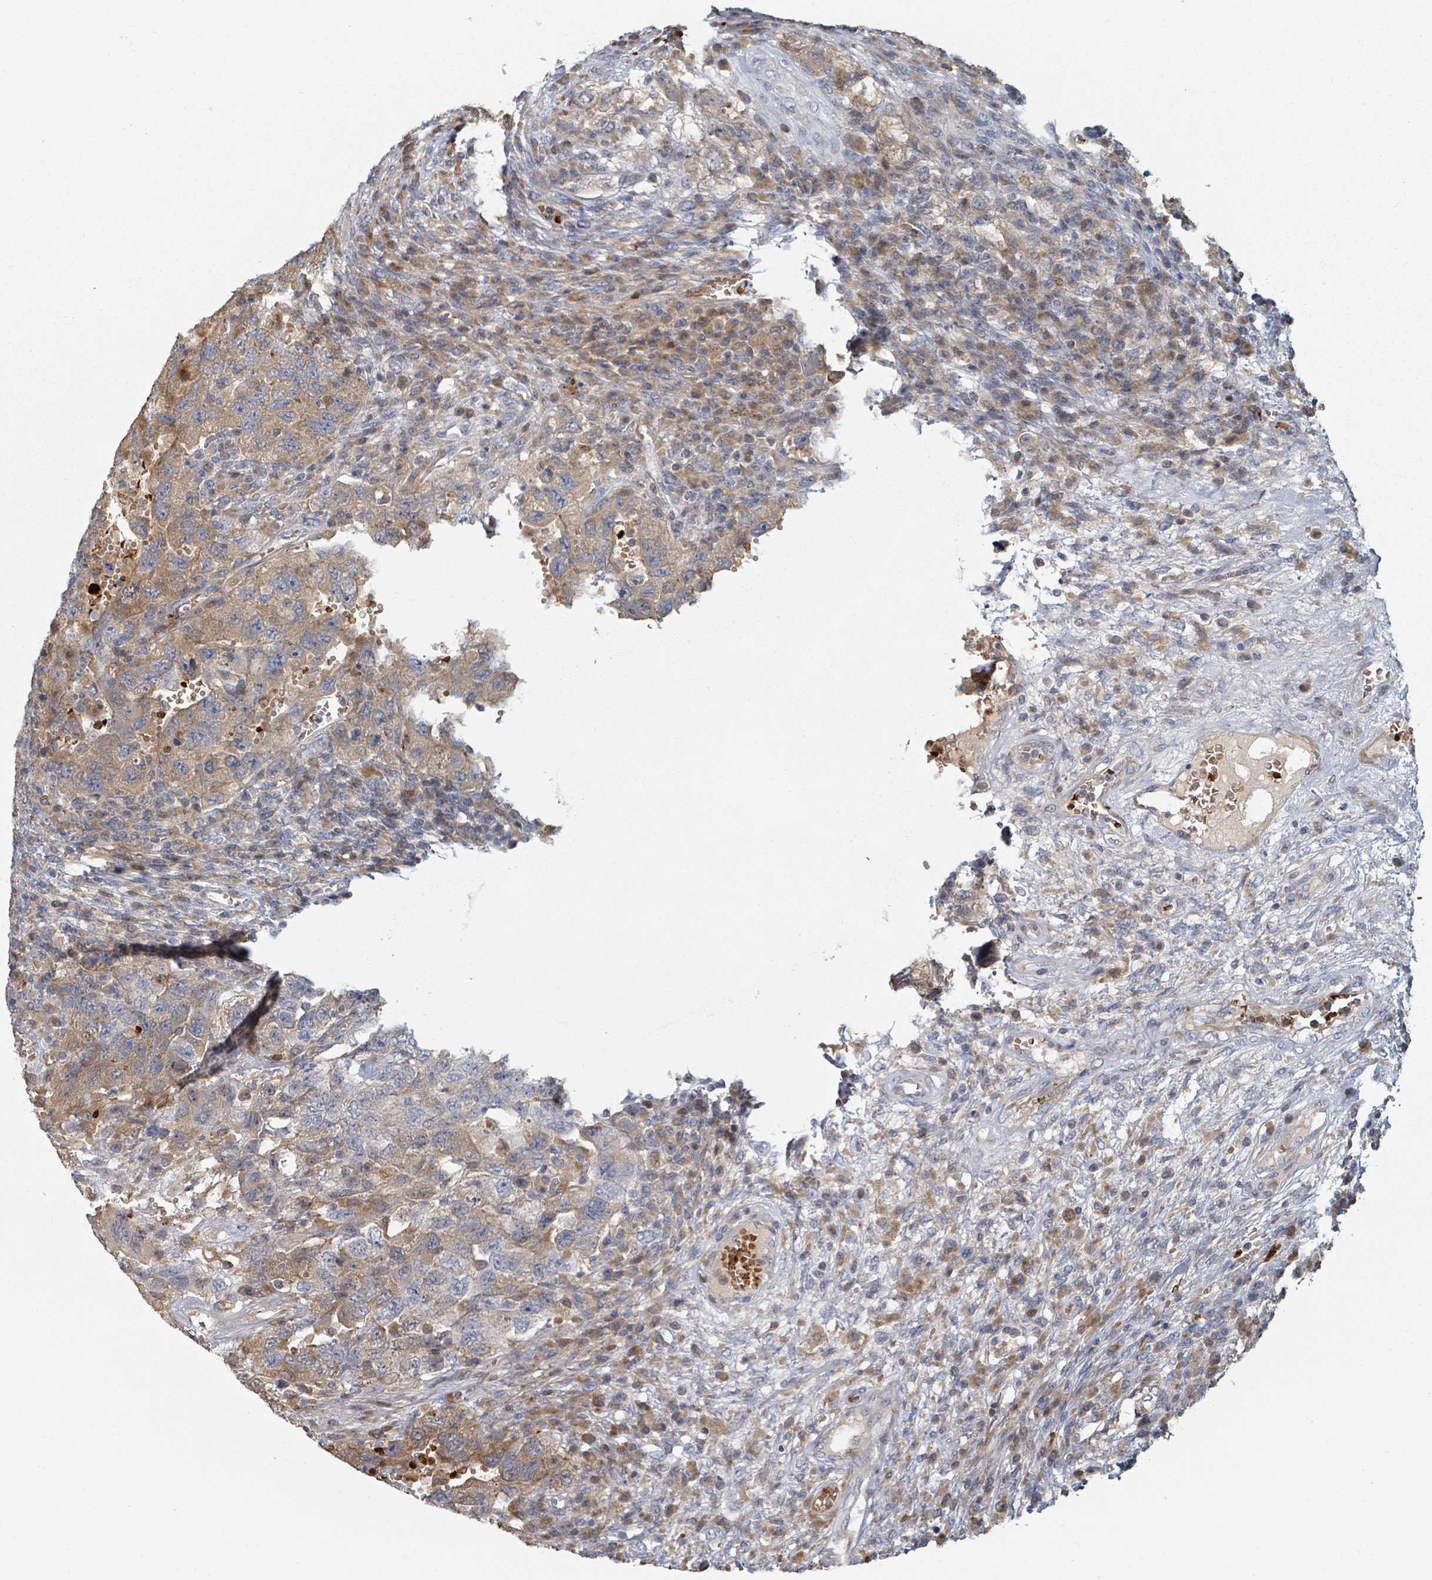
{"staining": {"intensity": "weak", "quantity": "25%-75%", "location": "cytoplasmic/membranous"}, "tissue": "testis cancer", "cell_type": "Tumor cells", "image_type": "cancer", "snomed": [{"axis": "morphology", "description": "Carcinoma, Embryonal, NOS"}, {"axis": "topography", "description": "Testis"}], "caption": "Tumor cells reveal low levels of weak cytoplasmic/membranous staining in about 25%-75% of cells in testis cancer (embryonal carcinoma).", "gene": "TRPC4AP", "patient": {"sex": "male", "age": 26}}